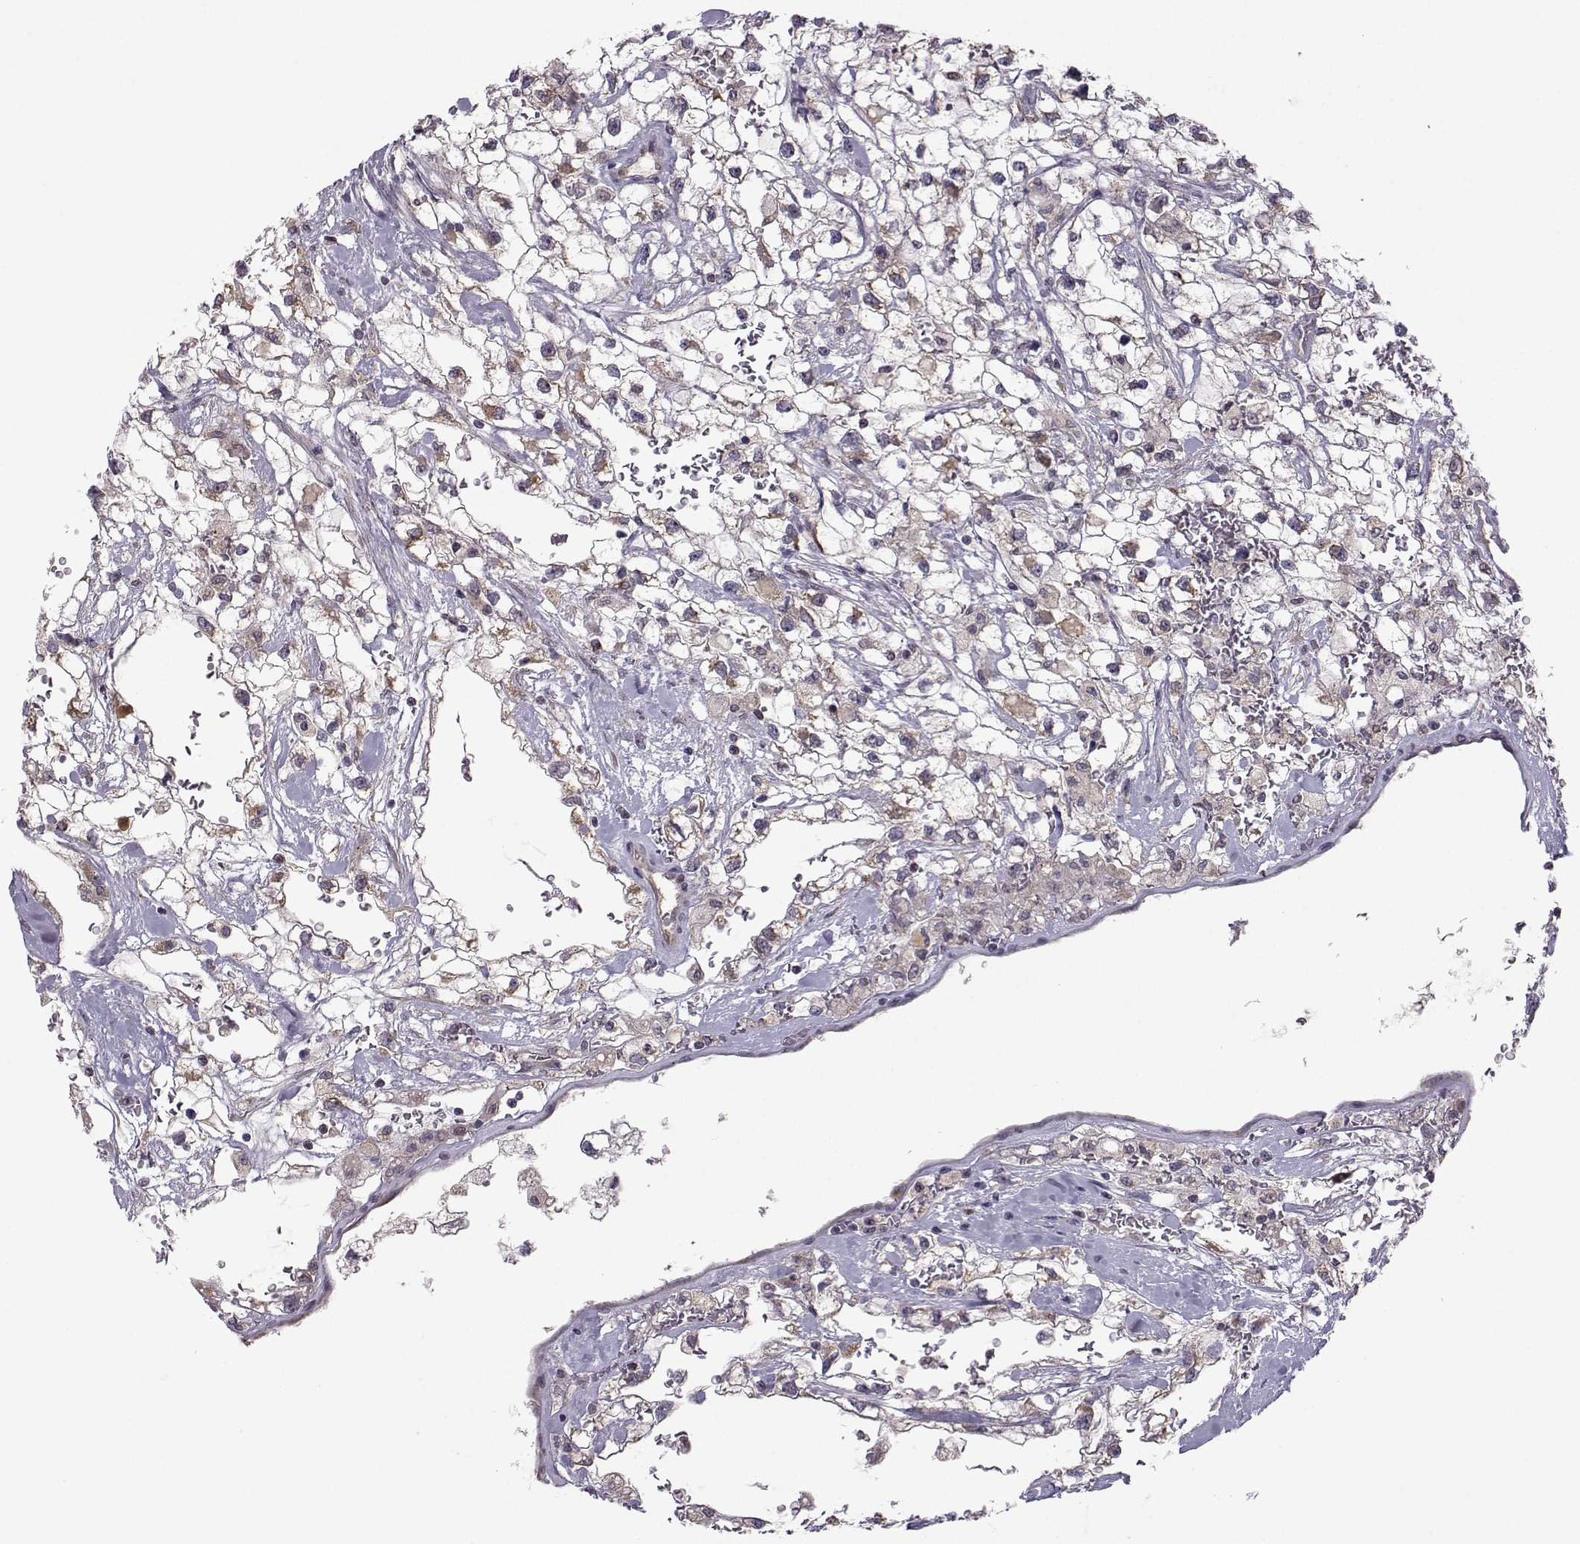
{"staining": {"intensity": "moderate", "quantity": "25%-75%", "location": "cytoplasmic/membranous"}, "tissue": "renal cancer", "cell_type": "Tumor cells", "image_type": "cancer", "snomed": [{"axis": "morphology", "description": "Adenocarcinoma, NOS"}, {"axis": "topography", "description": "Kidney"}], "caption": "This is an image of immunohistochemistry staining of renal cancer, which shows moderate staining in the cytoplasmic/membranous of tumor cells.", "gene": "NECAB3", "patient": {"sex": "male", "age": 59}}